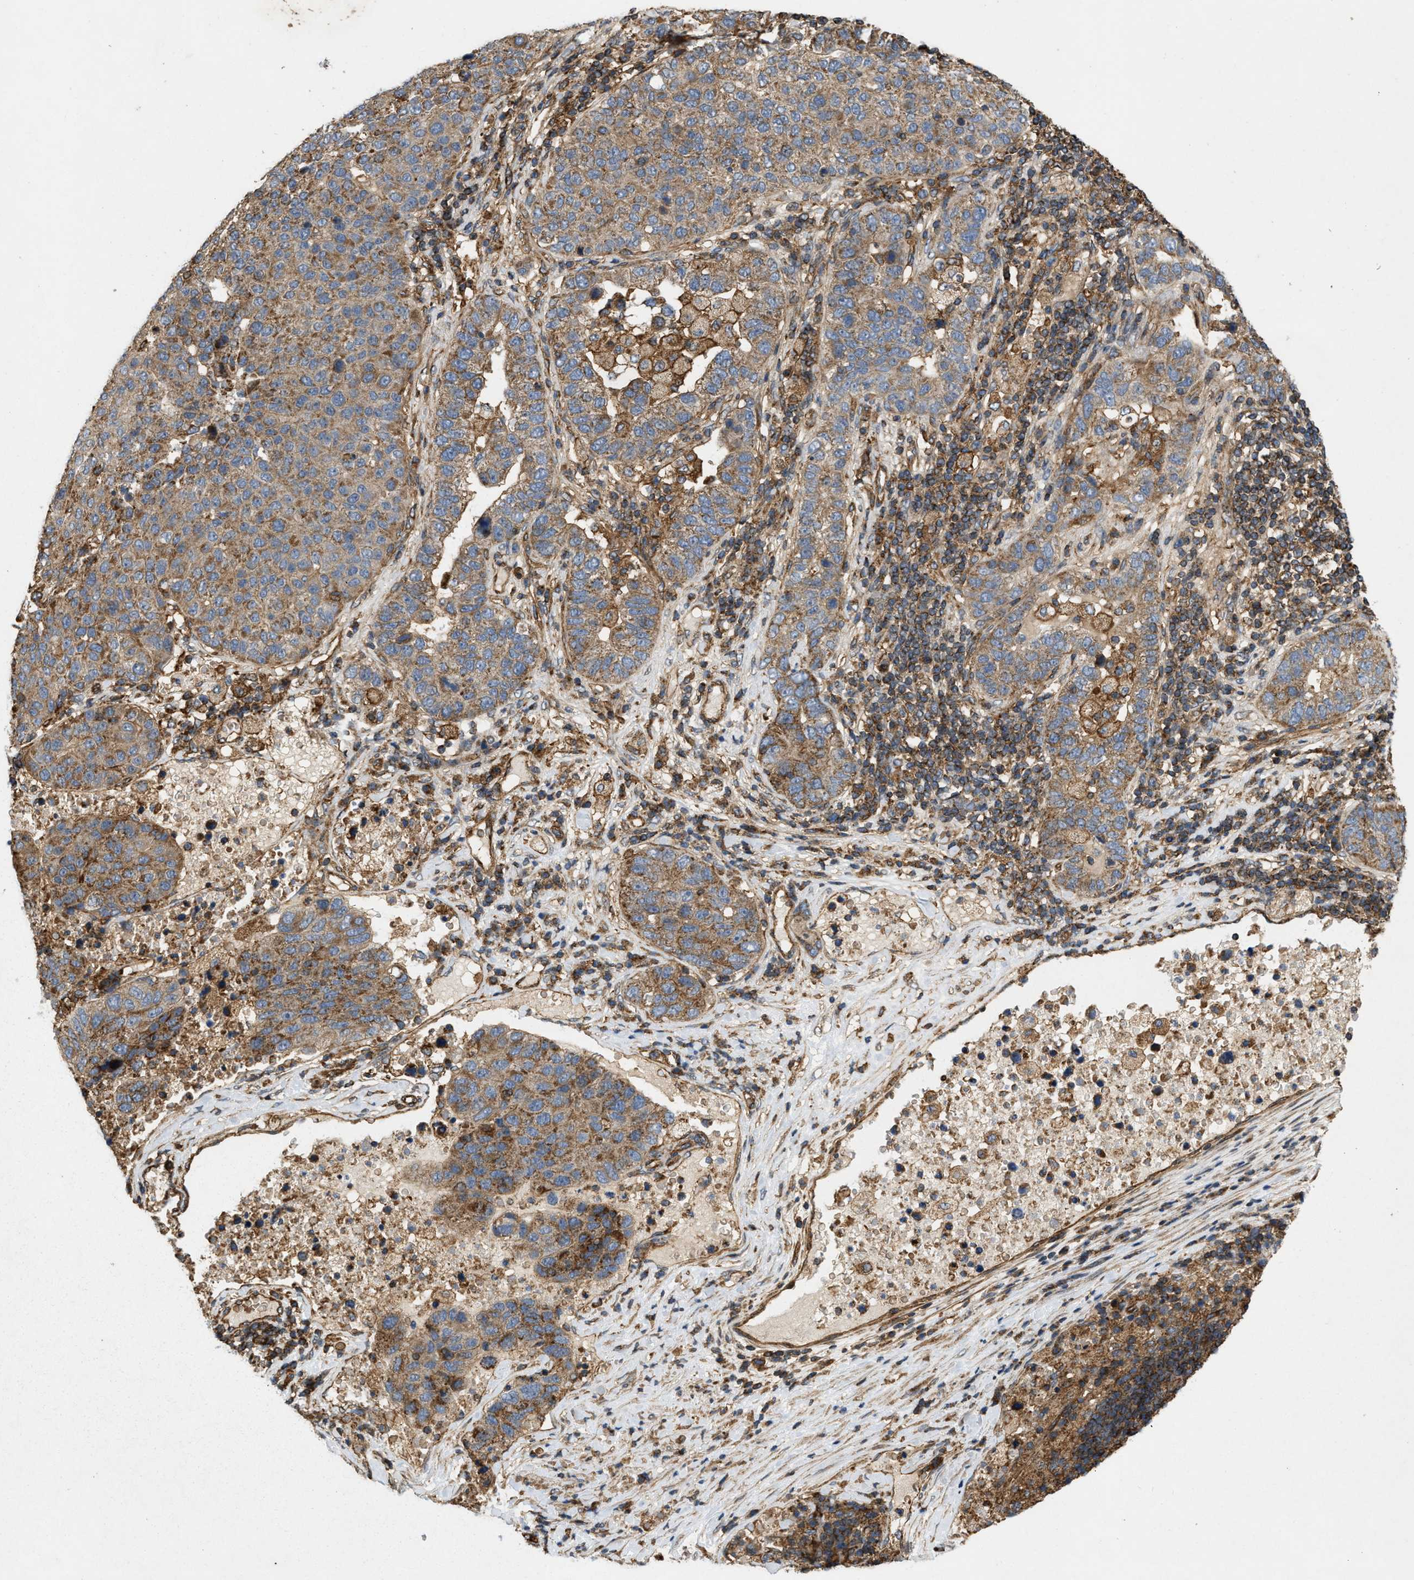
{"staining": {"intensity": "moderate", "quantity": ">75%", "location": "cytoplasmic/membranous"}, "tissue": "pancreatic cancer", "cell_type": "Tumor cells", "image_type": "cancer", "snomed": [{"axis": "morphology", "description": "Adenocarcinoma, NOS"}, {"axis": "topography", "description": "Pancreas"}], "caption": "Immunohistochemical staining of human adenocarcinoma (pancreatic) demonstrates medium levels of moderate cytoplasmic/membranous staining in about >75% of tumor cells. Nuclei are stained in blue.", "gene": "GNB4", "patient": {"sex": "female", "age": 61}}